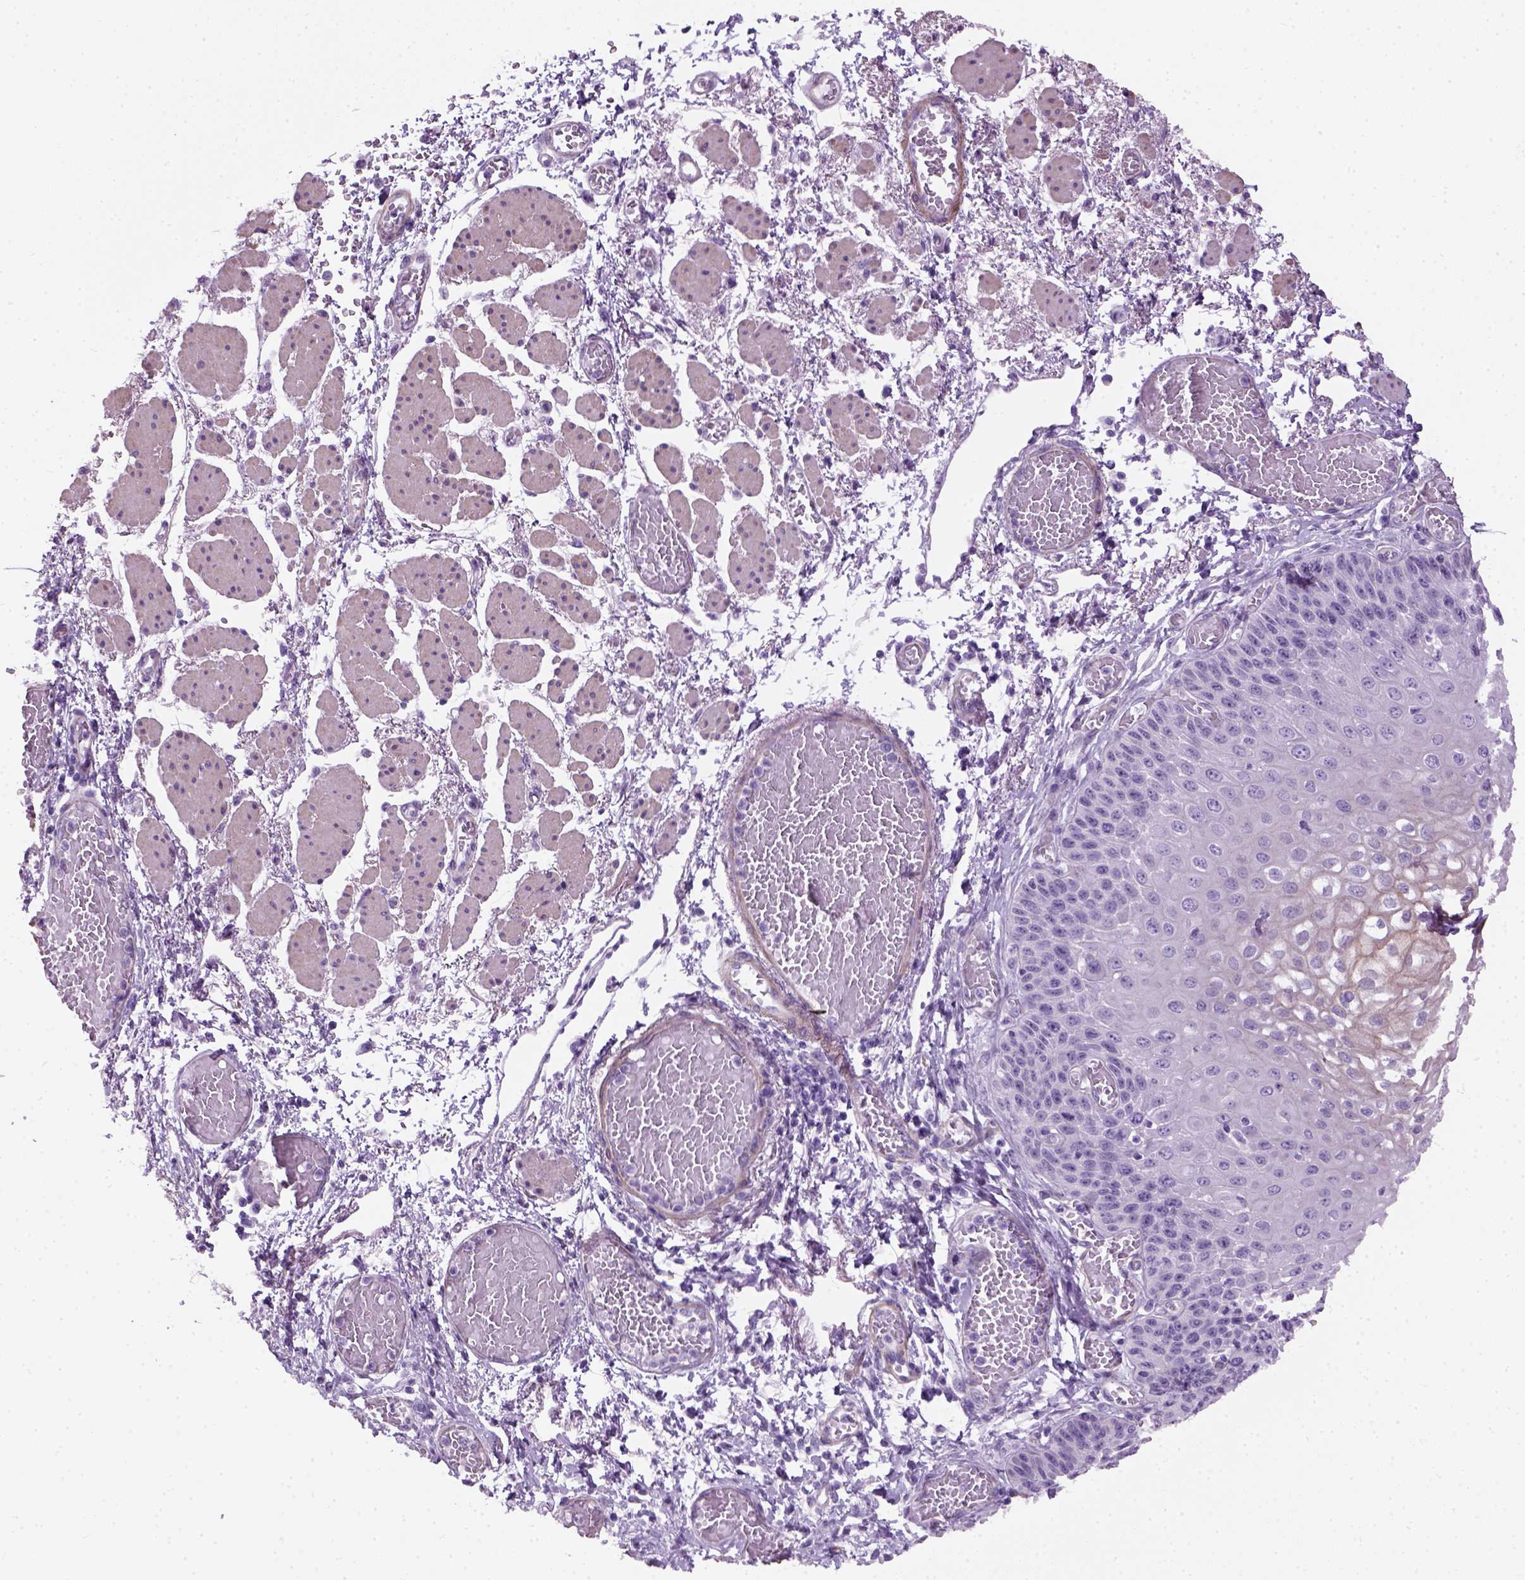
{"staining": {"intensity": "negative", "quantity": "none", "location": "none"}, "tissue": "esophagus", "cell_type": "Squamous epithelial cells", "image_type": "normal", "snomed": [{"axis": "morphology", "description": "Normal tissue, NOS"}, {"axis": "morphology", "description": "Adenocarcinoma, NOS"}, {"axis": "topography", "description": "Esophagus"}], "caption": "Micrograph shows no significant protein staining in squamous epithelial cells of benign esophagus.", "gene": "FAM161A", "patient": {"sex": "male", "age": 81}}